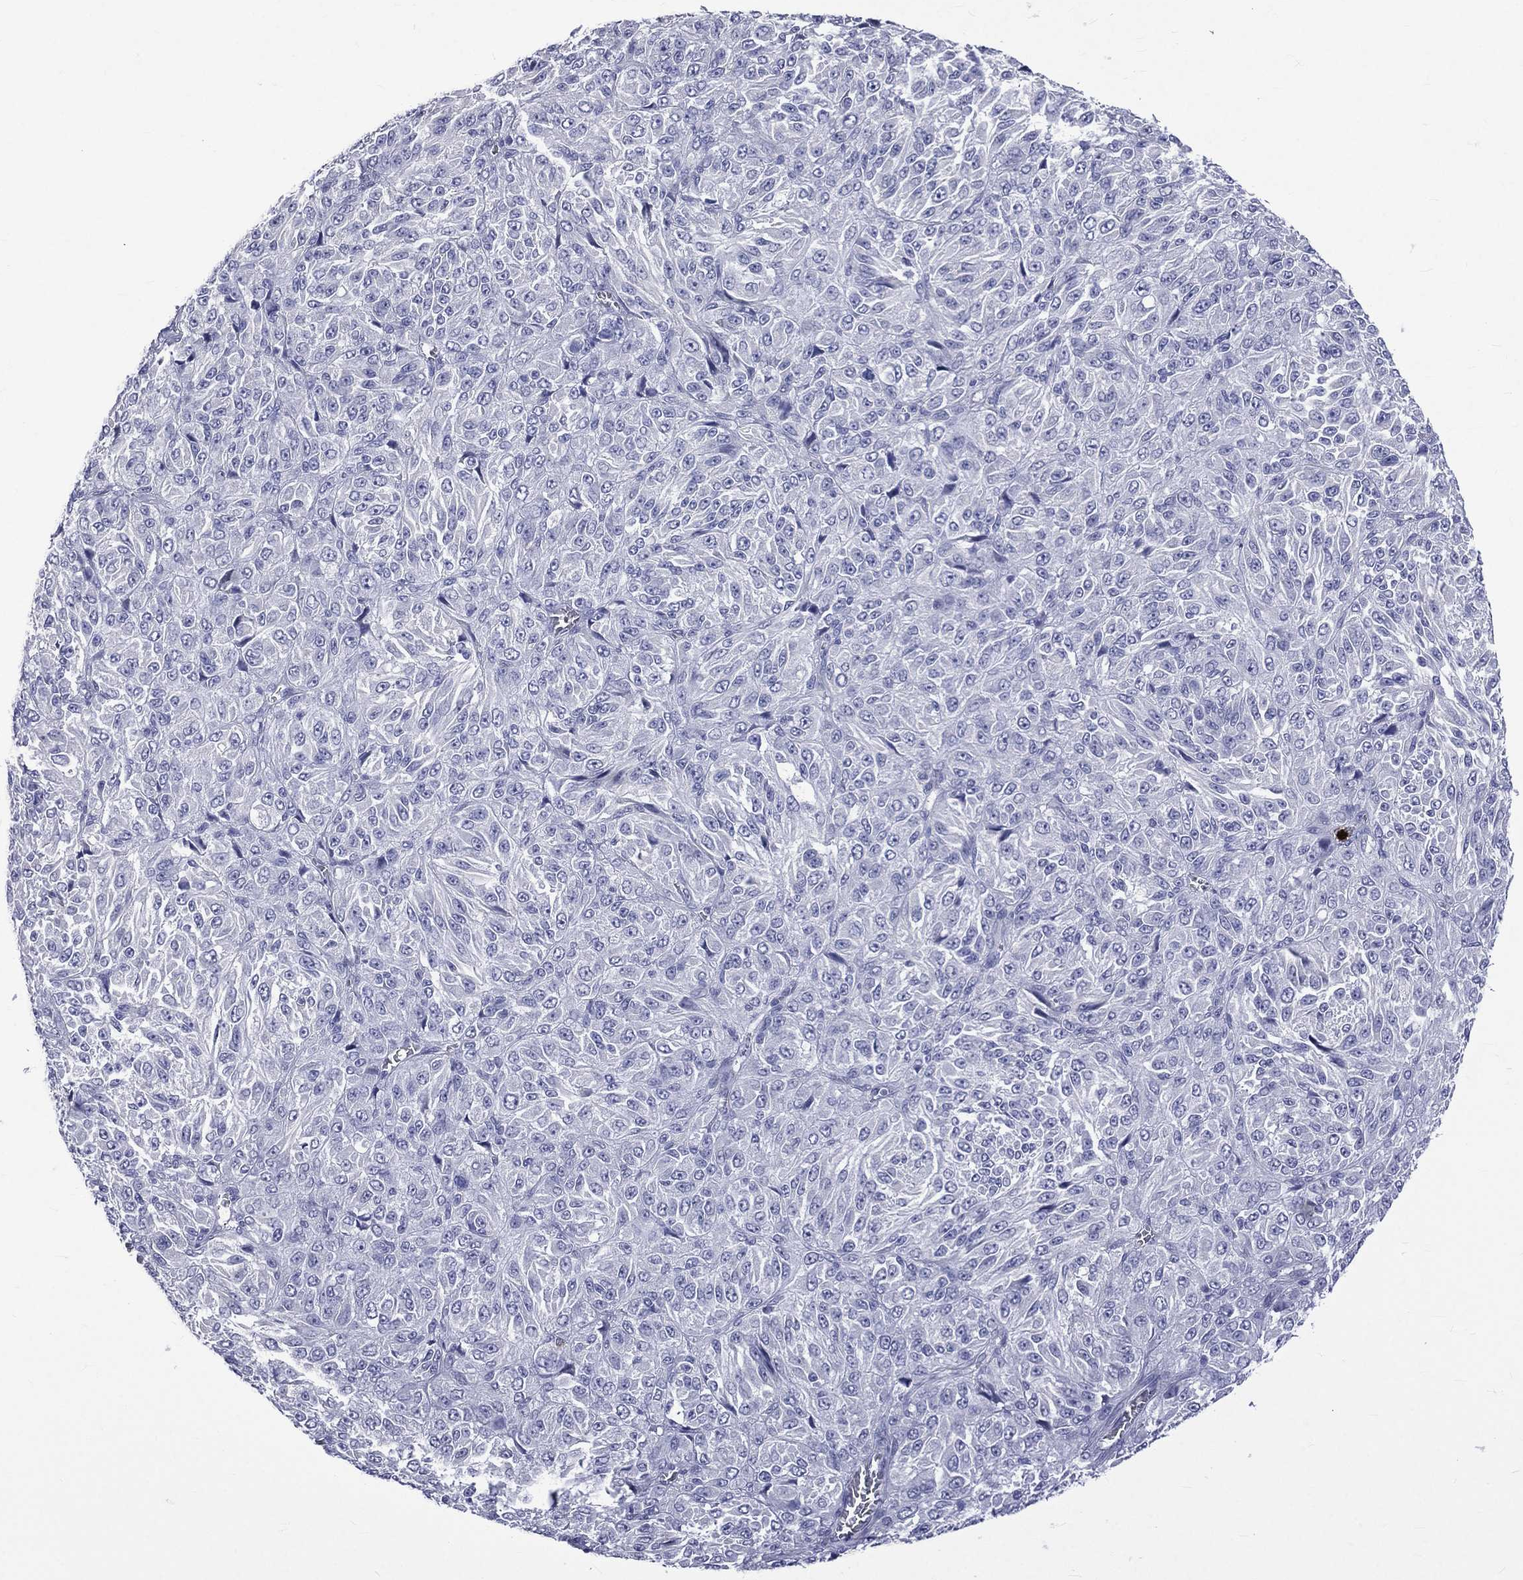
{"staining": {"intensity": "negative", "quantity": "none", "location": "none"}, "tissue": "melanoma", "cell_type": "Tumor cells", "image_type": "cancer", "snomed": [{"axis": "morphology", "description": "Malignant melanoma, Metastatic site"}, {"axis": "topography", "description": "Brain"}], "caption": "This is a micrograph of immunohistochemistry (IHC) staining of malignant melanoma (metastatic site), which shows no positivity in tumor cells. Brightfield microscopy of IHC stained with DAB (brown) and hematoxylin (blue), captured at high magnification.", "gene": "ELANE", "patient": {"sex": "female", "age": 56}}